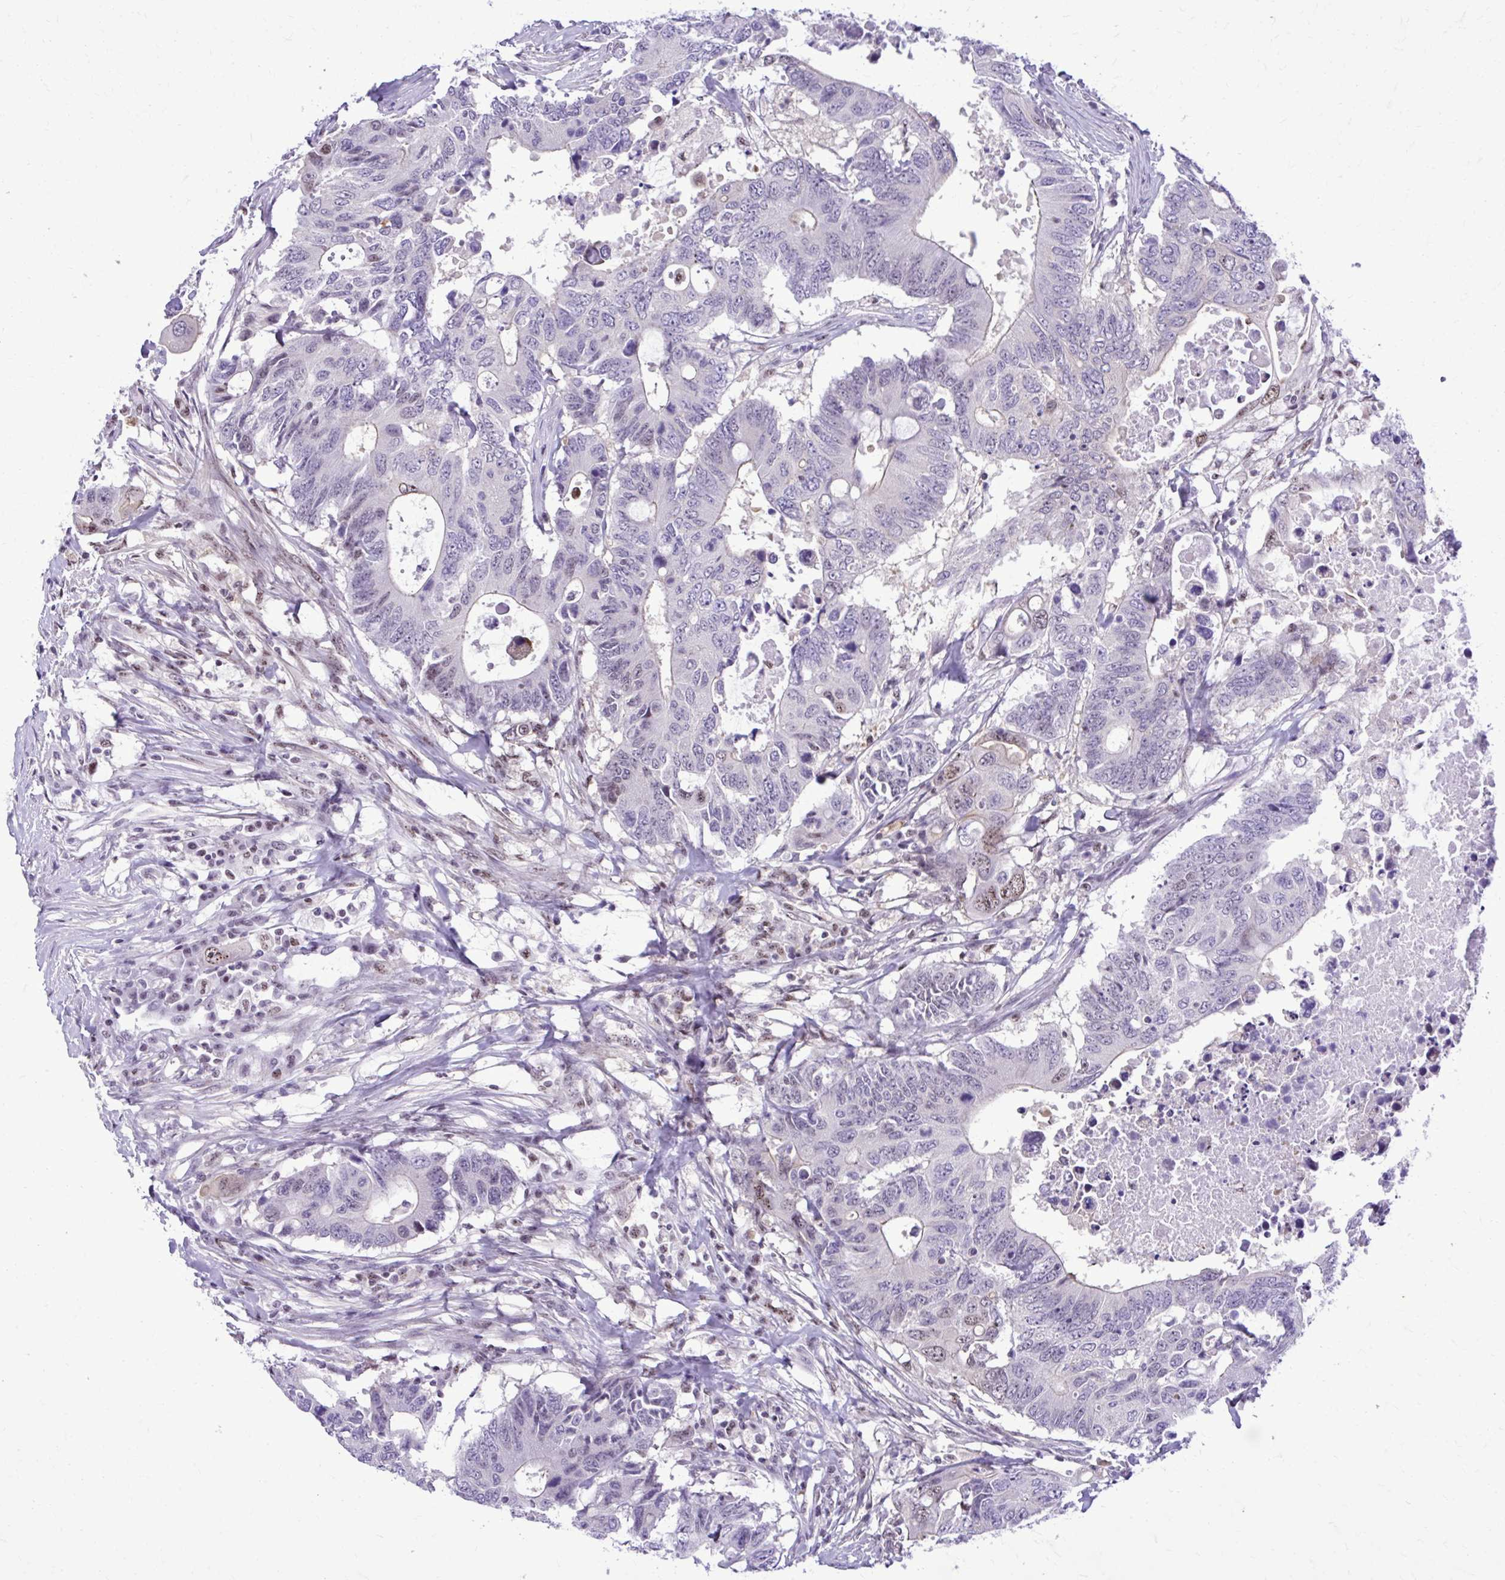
{"staining": {"intensity": "negative", "quantity": "none", "location": "none"}, "tissue": "colorectal cancer", "cell_type": "Tumor cells", "image_type": "cancer", "snomed": [{"axis": "morphology", "description": "Adenocarcinoma, NOS"}, {"axis": "topography", "description": "Colon"}], "caption": "A high-resolution histopathology image shows immunohistochemistry staining of adenocarcinoma (colorectal), which displays no significant positivity in tumor cells.", "gene": "RASL11B", "patient": {"sex": "male", "age": 71}}